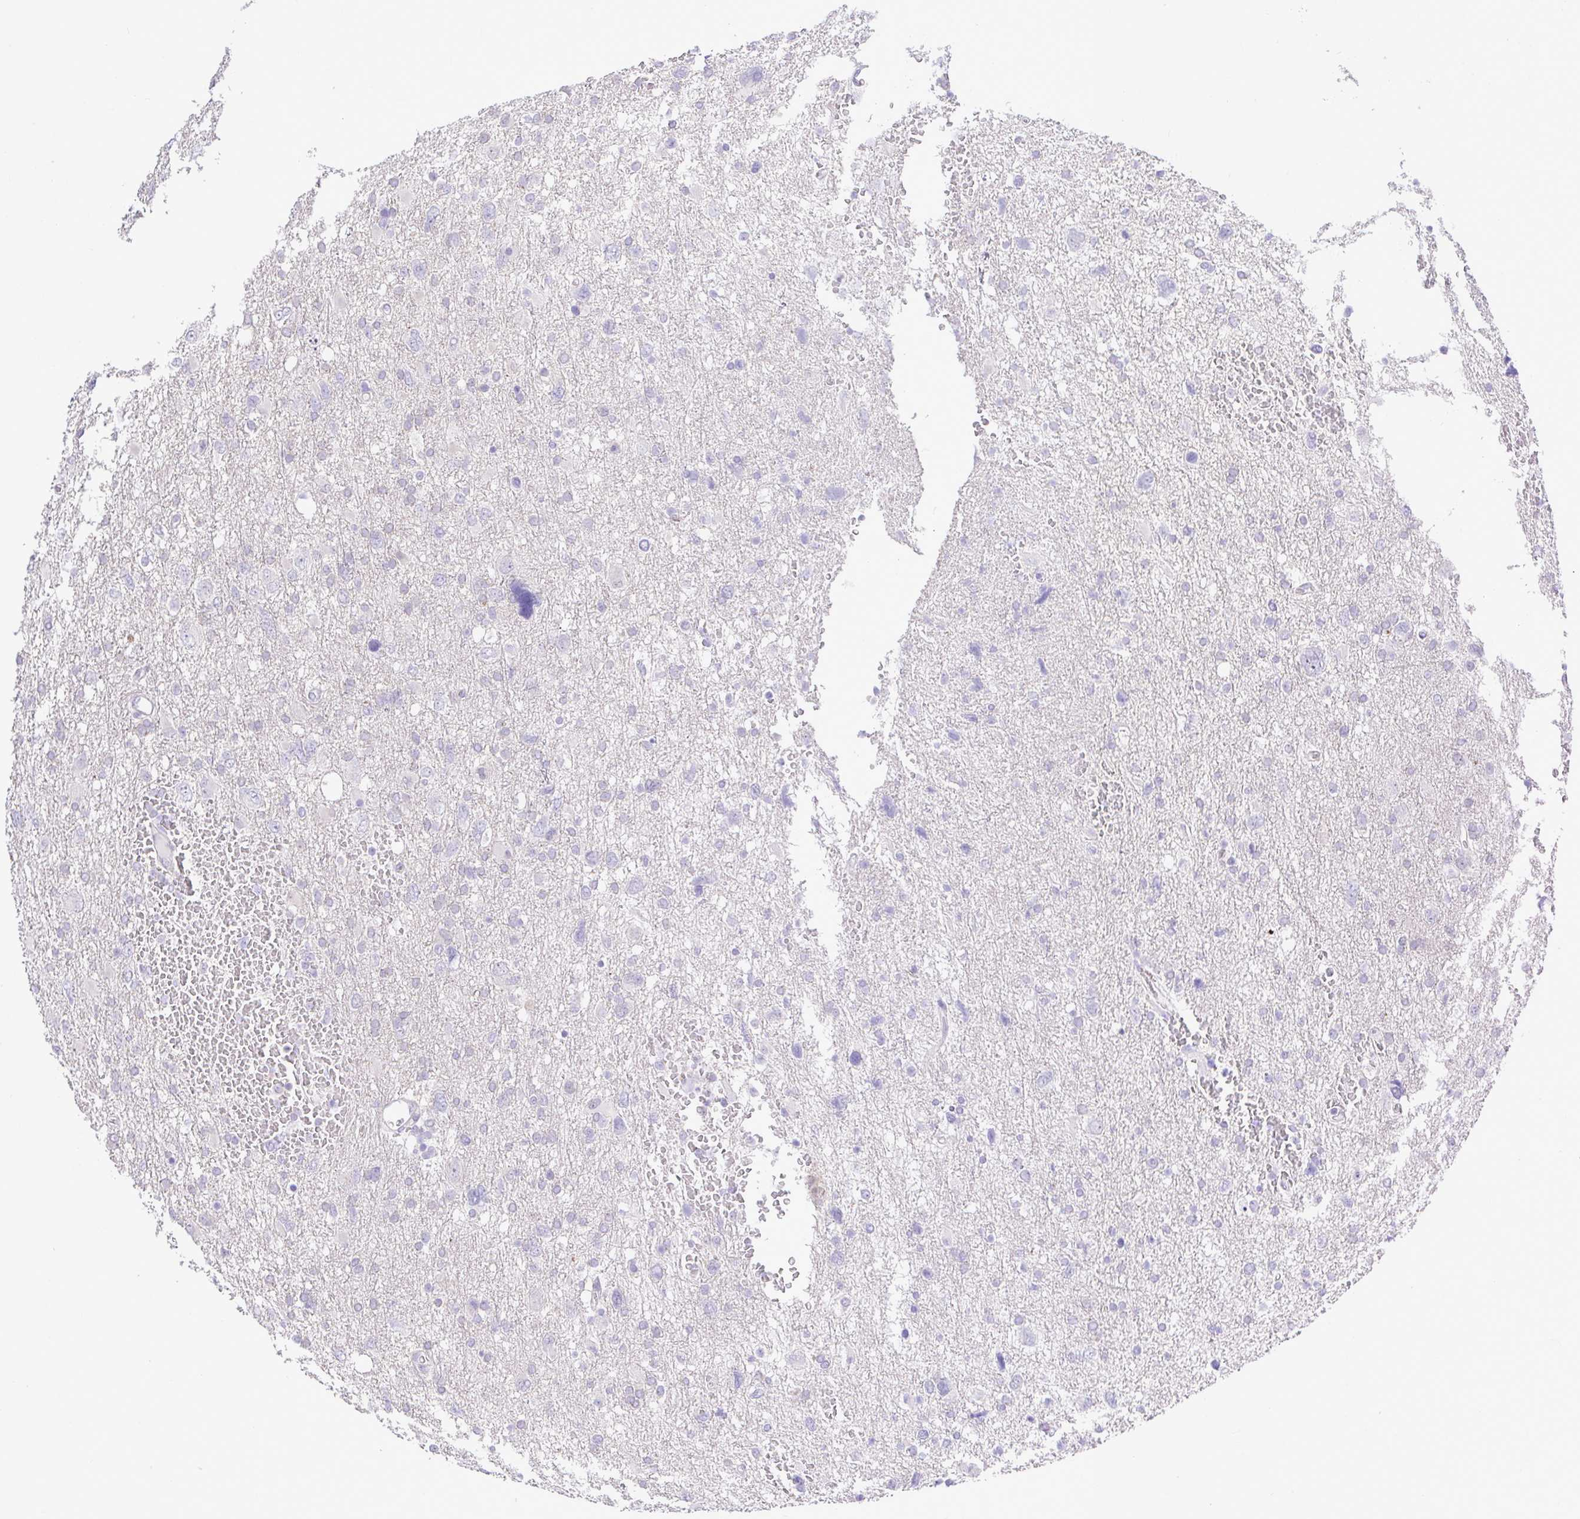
{"staining": {"intensity": "negative", "quantity": "none", "location": "none"}, "tissue": "glioma", "cell_type": "Tumor cells", "image_type": "cancer", "snomed": [{"axis": "morphology", "description": "Glioma, malignant, High grade"}, {"axis": "topography", "description": "Brain"}], "caption": "A photomicrograph of human glioma is negative for staining in tumor cells. The staining is performed using DAB brown chromogen with nuclei counter-stained in using hematoxylin.", "gene": "ZNF485", "patient": {"sex": "male", "age": 61}}